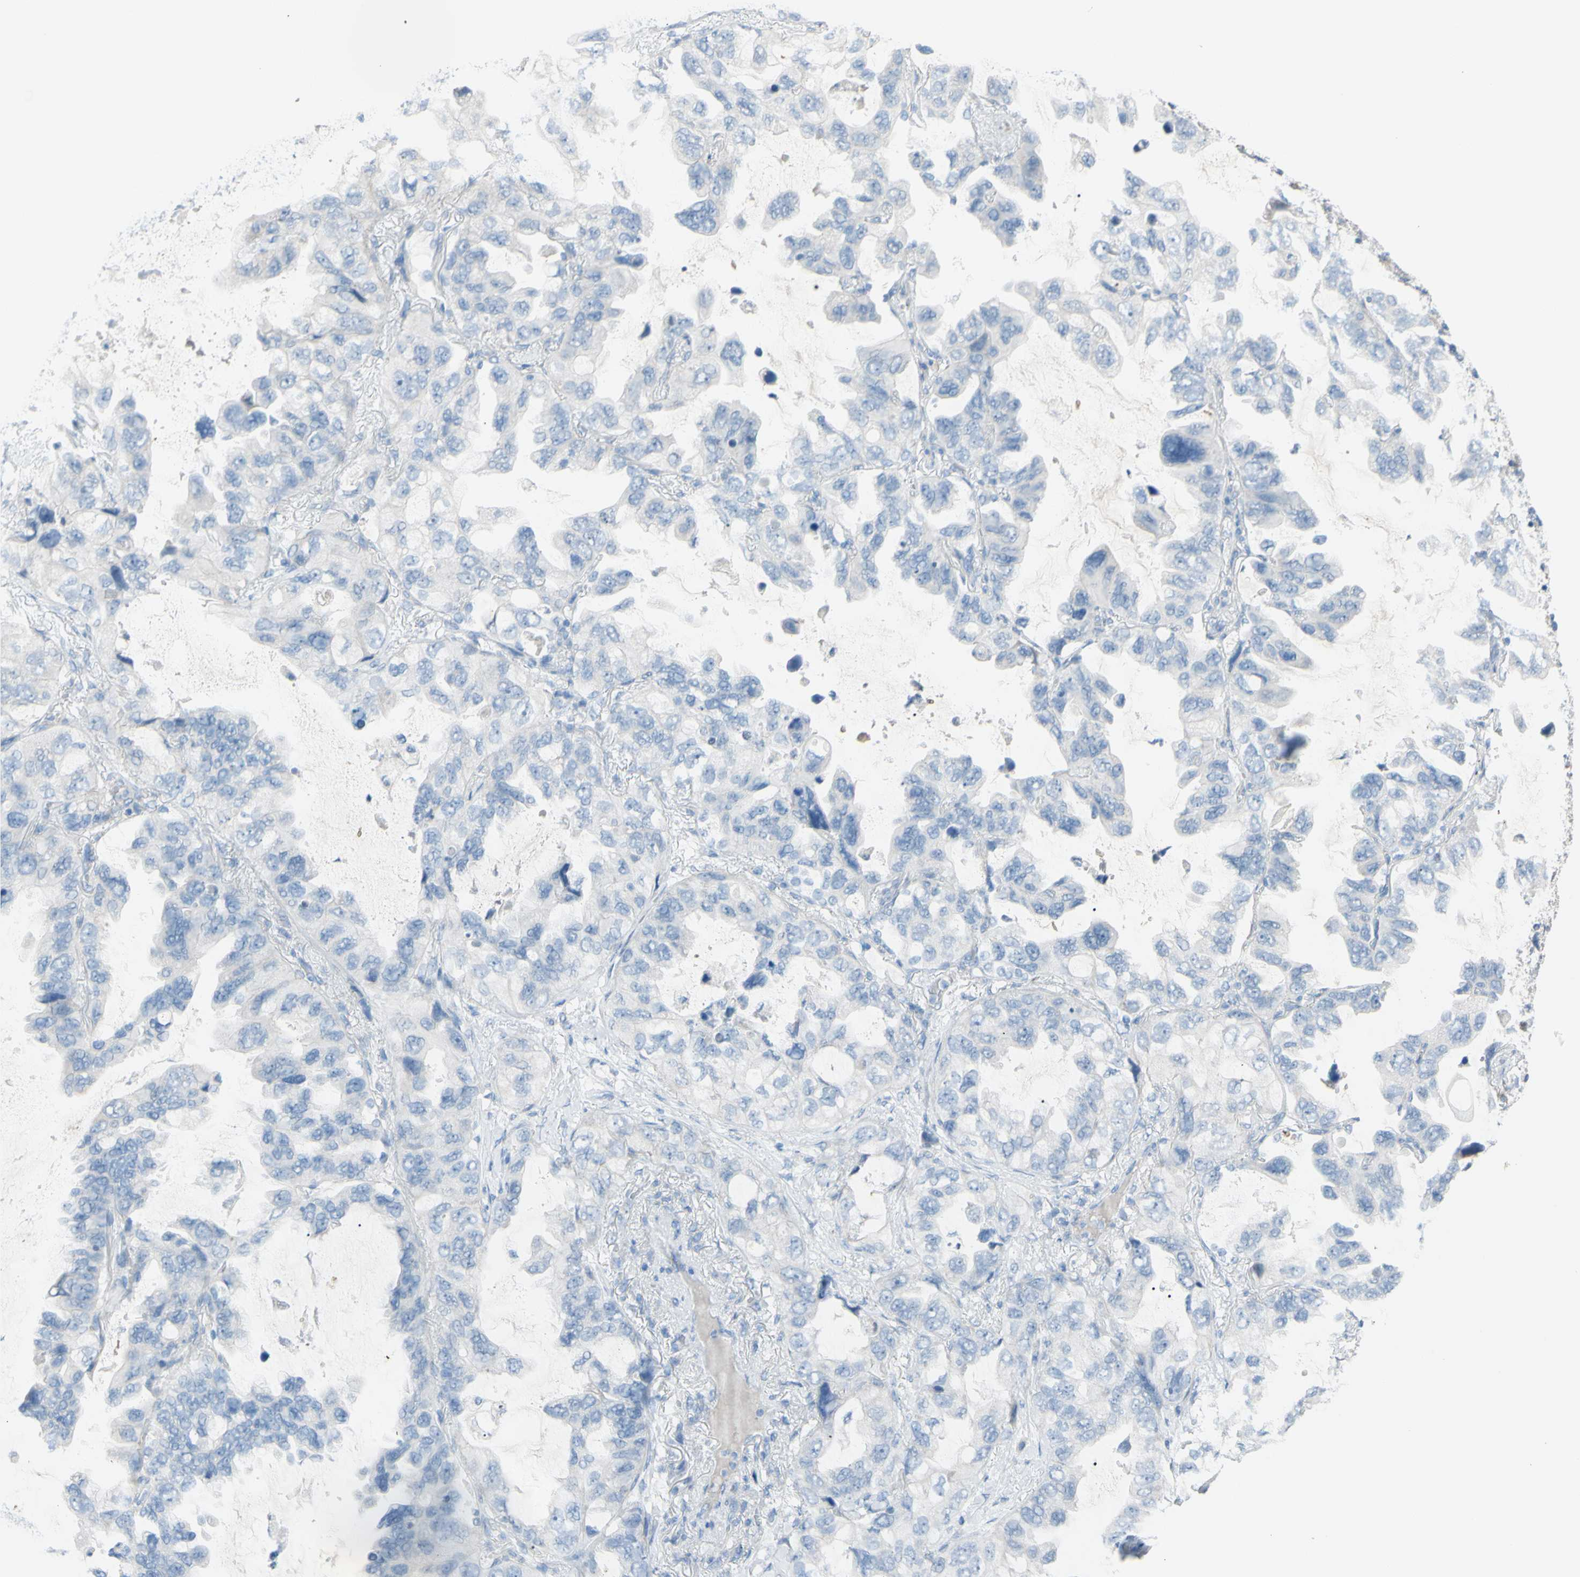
{"staining": {"intensity": "negative", "quantity": "none", "location": "none"}, "tissue": "lung cancer", "cell_type": "Tumor cells", "image_type": "cancer", "snomed": [{"axis": "morphology", "description": "Squamous cell carcinoma, NOS"}, {"axis": "topography", "description": "Lung"}], "caption": "Image shows no significant protein staining in tumor cells of lung cancer.", "gene": "TFPI2", "patient": {"sex": "female", "age": 73}}